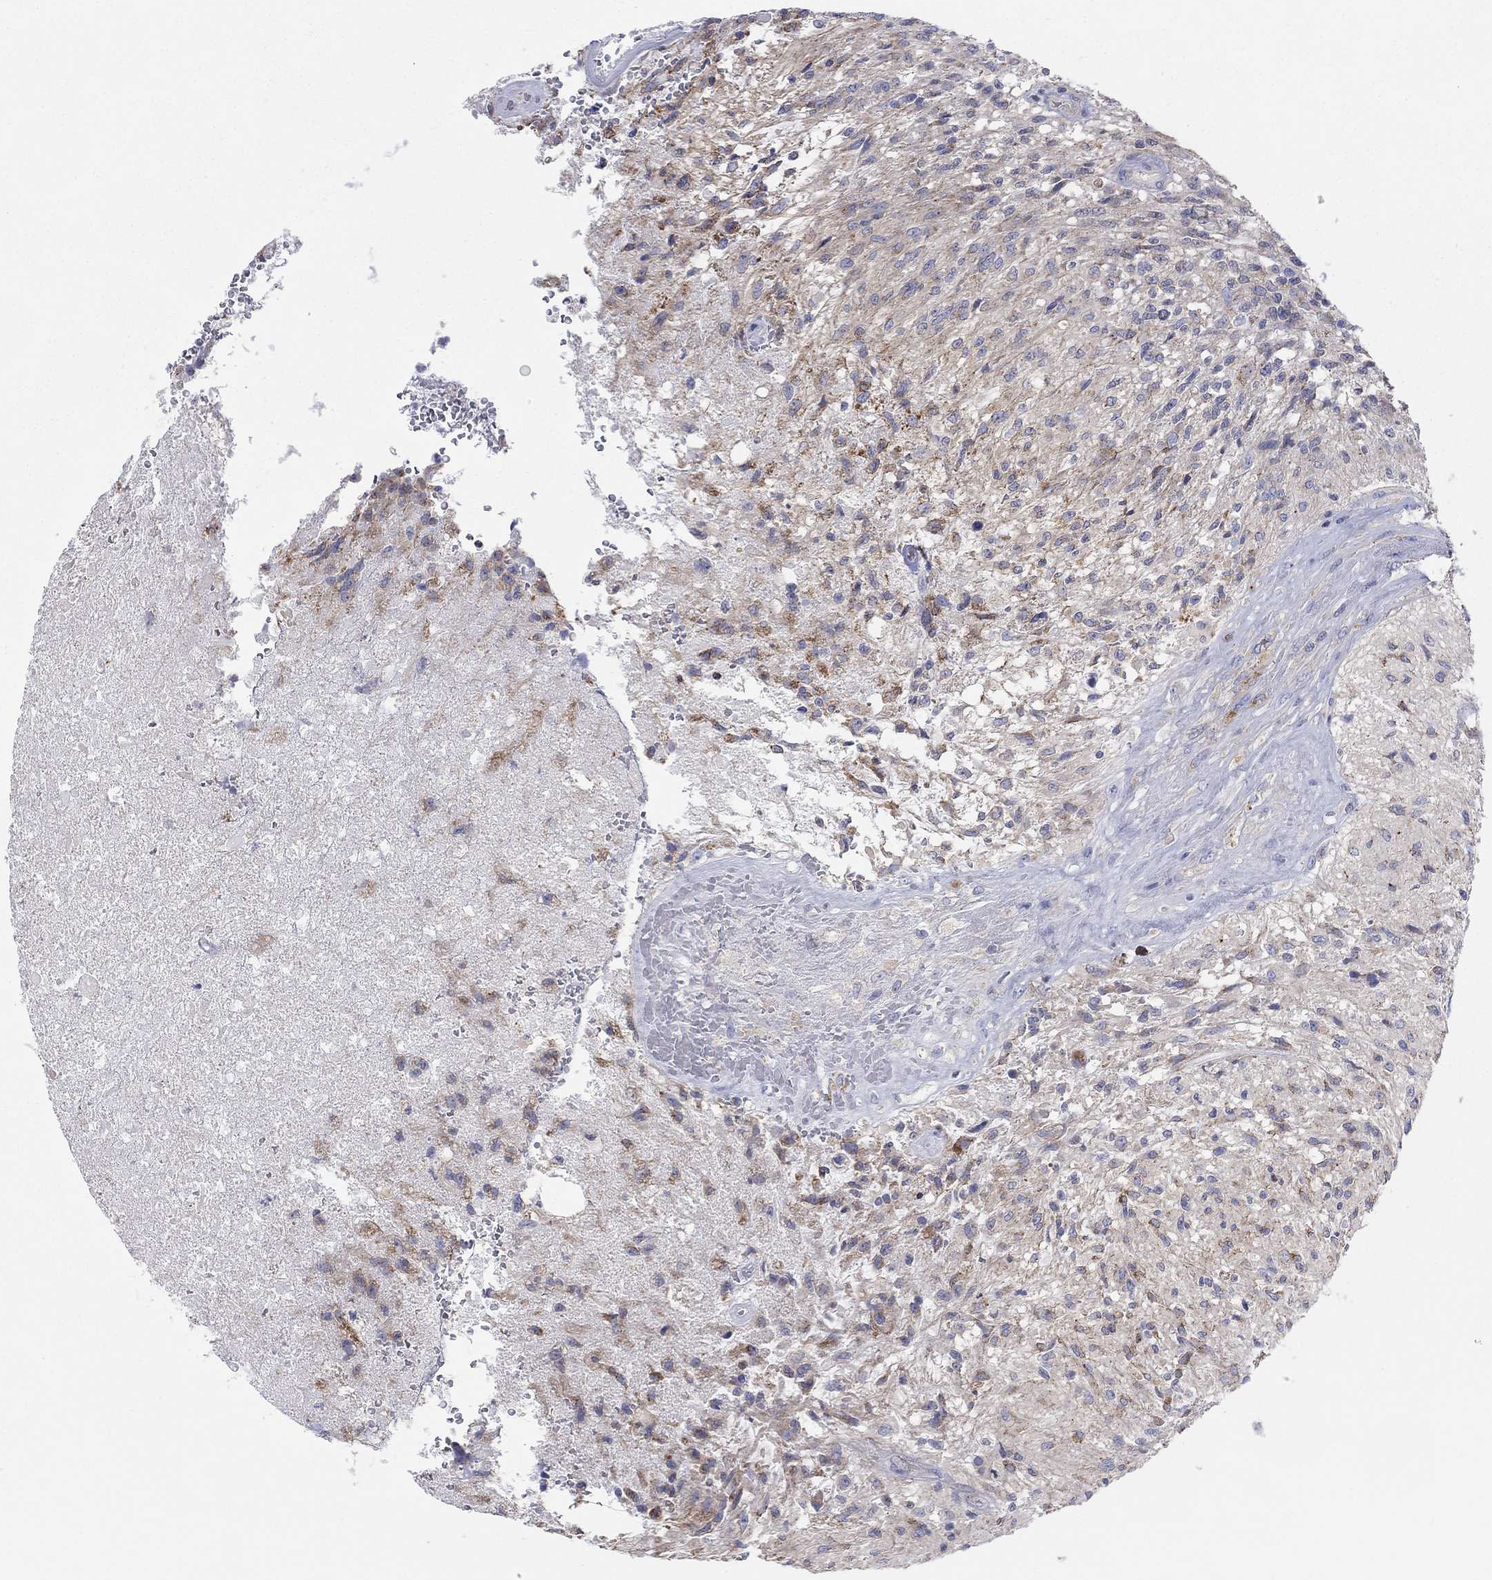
{"staining": {"intensity": "moderate", "quantity": "<25%", "location": "cytoplasmic/membranous"}, "tissue": "glioma", "cell_type": "Tumor cells", "image_type": "cancer", "snomed": [{"axis": "morphology", "description": "Glioma, malignant, High grade"}, {"axis": "topography", "description": "Brain"}], "caption": "Immunohistochemistry of human malignant high-grade glioma reveals low levels of moderate cytoplasmic/membranous staining in approximately <25% of tumor cells.", "gene": "BCO2", "patient": {"sex": "male", "age": 56}}